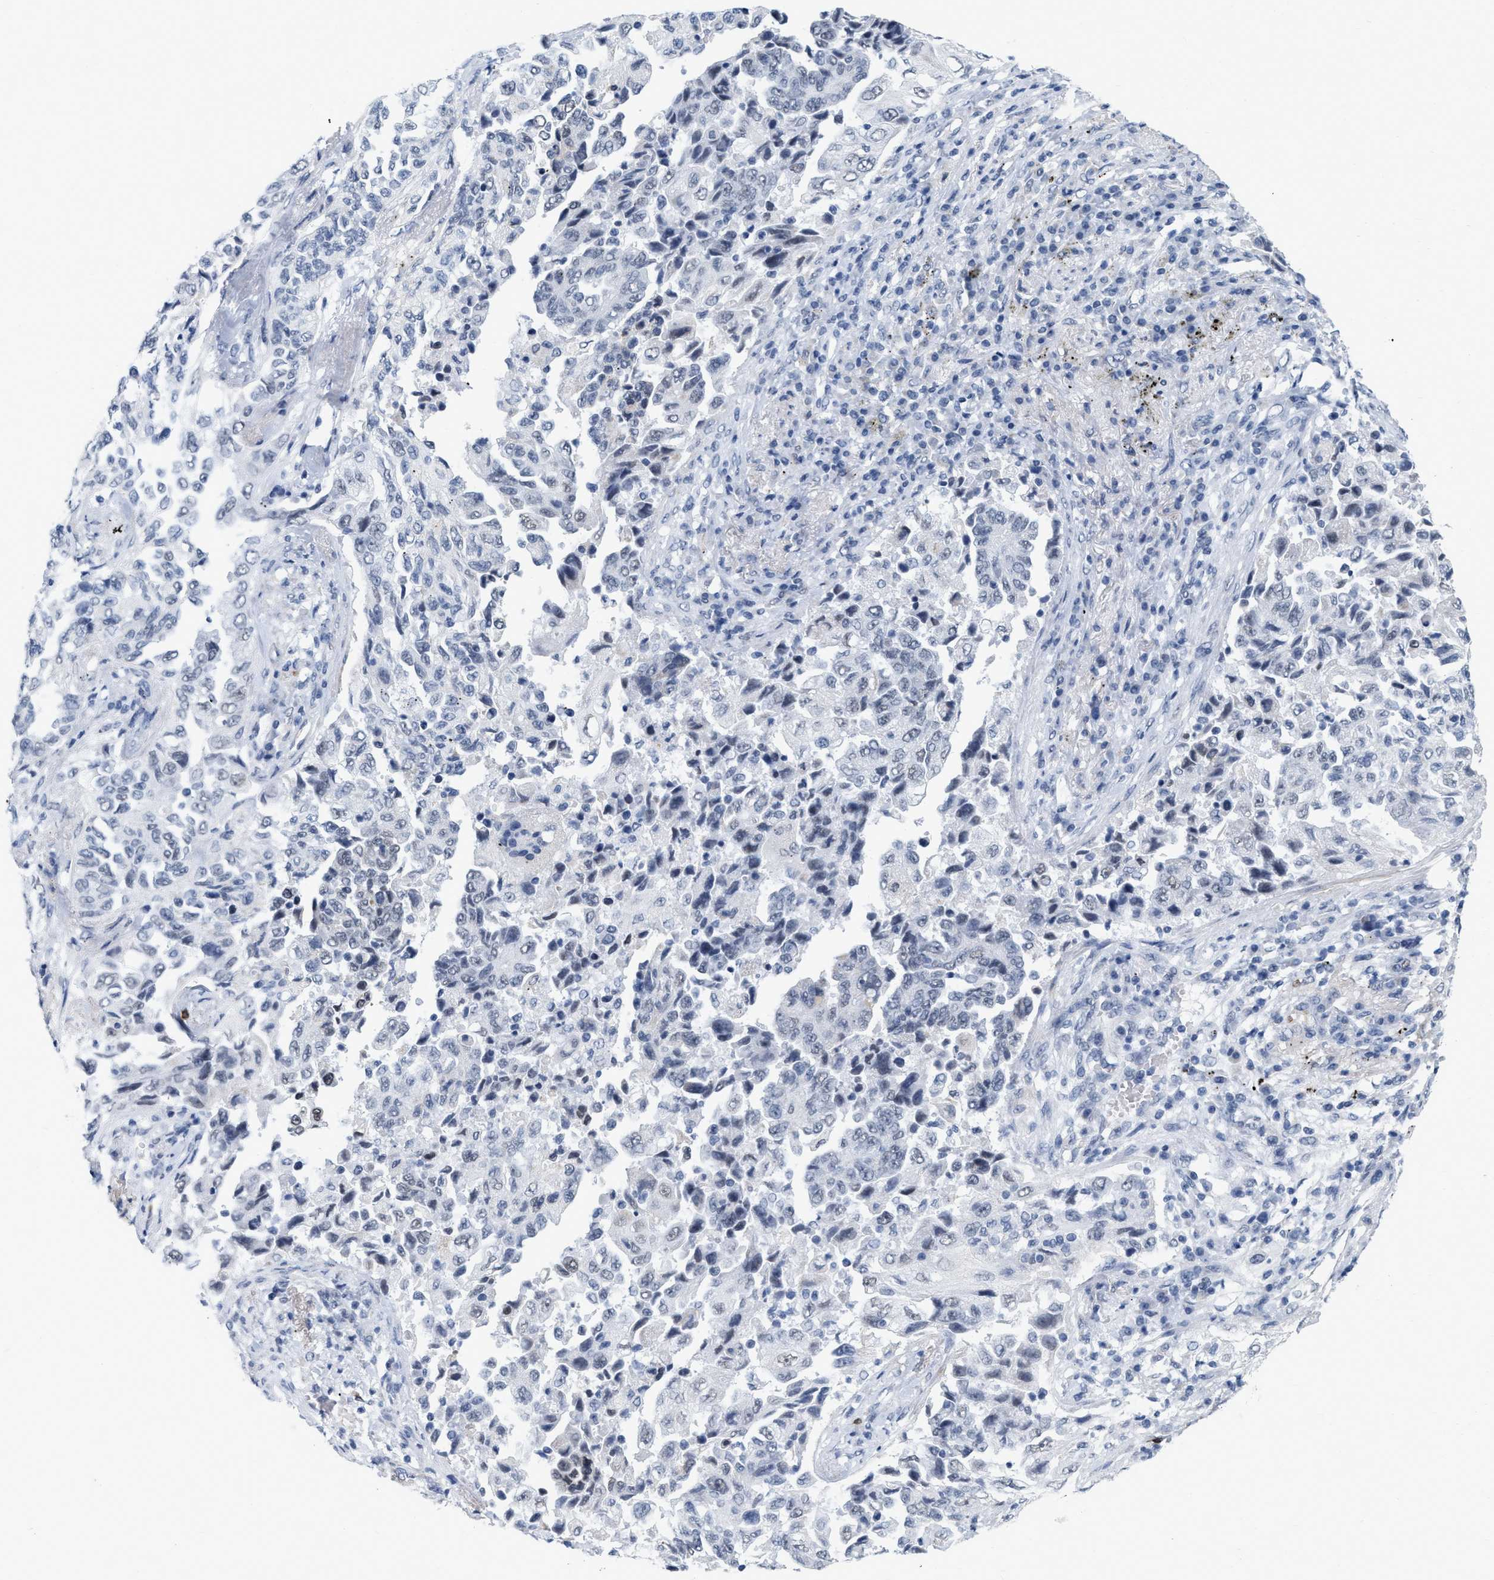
{"staining": {"intensity": "negative", "quantity": "none", "location": "none"}, "tissue": "lung cancer", "cell_type": "Tumor cells", "image_type": "cancer", "snomed": [{"axis": "morphology", "description": "Adenocarcinoma, NOS"}, {"axis": "topography", "description": "Lung"}], "caption": "High power microscopy histopathology image of an immunohistochemistry image of lung cancer (adenocarcinoma), revealing no significant positivity in tumor cells.", "gene": "XIRP1", "patient": {"sex": "female", "age": 51}}